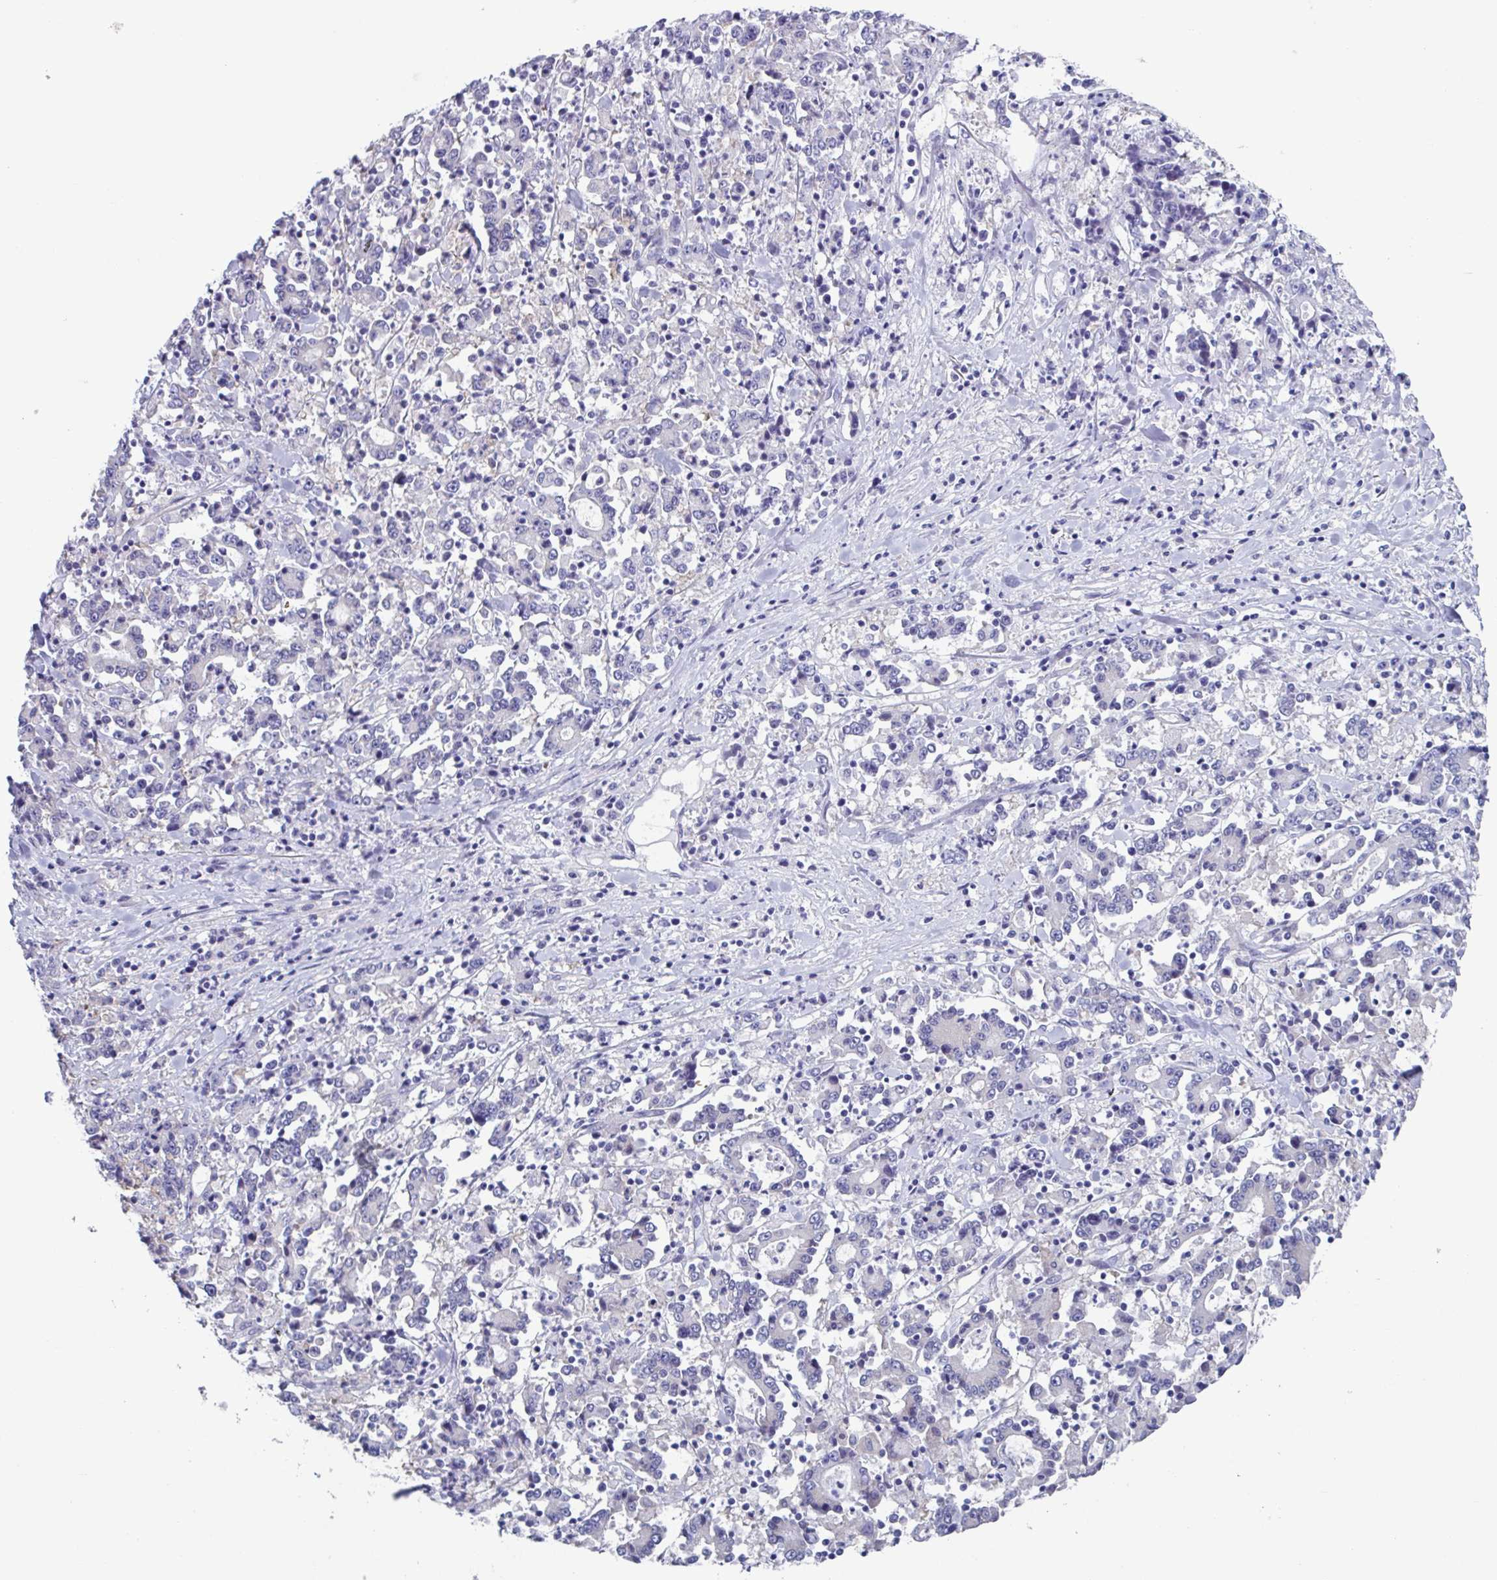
{"staining": {"intensity": "negative", "quantity": "none", "location": "none"}, "tissue": "stomach cancer", "cell_type": "Tumor cells", "image_type": "cancer", "snomed": [{"axis": "morphology", "description": "Adenocarcinoma, NOS"}, {"axis": "topography", "description": "Stomach, upper"}], "caption": "IHC photomicrograph of neoplastic tissue: human adenocarcinoma (stomach) stained with DAB shows no significant protein positivity in tumor cells. The staining was performed using DAB (3,3'-diaminobenzidine) to visualize the protein expression in brown, while the nuclei were stained in blue with hematoxylin (Magnification: 20x).", "gene": "LPIN3", "patient": {"sex": "male", "age": 68}}